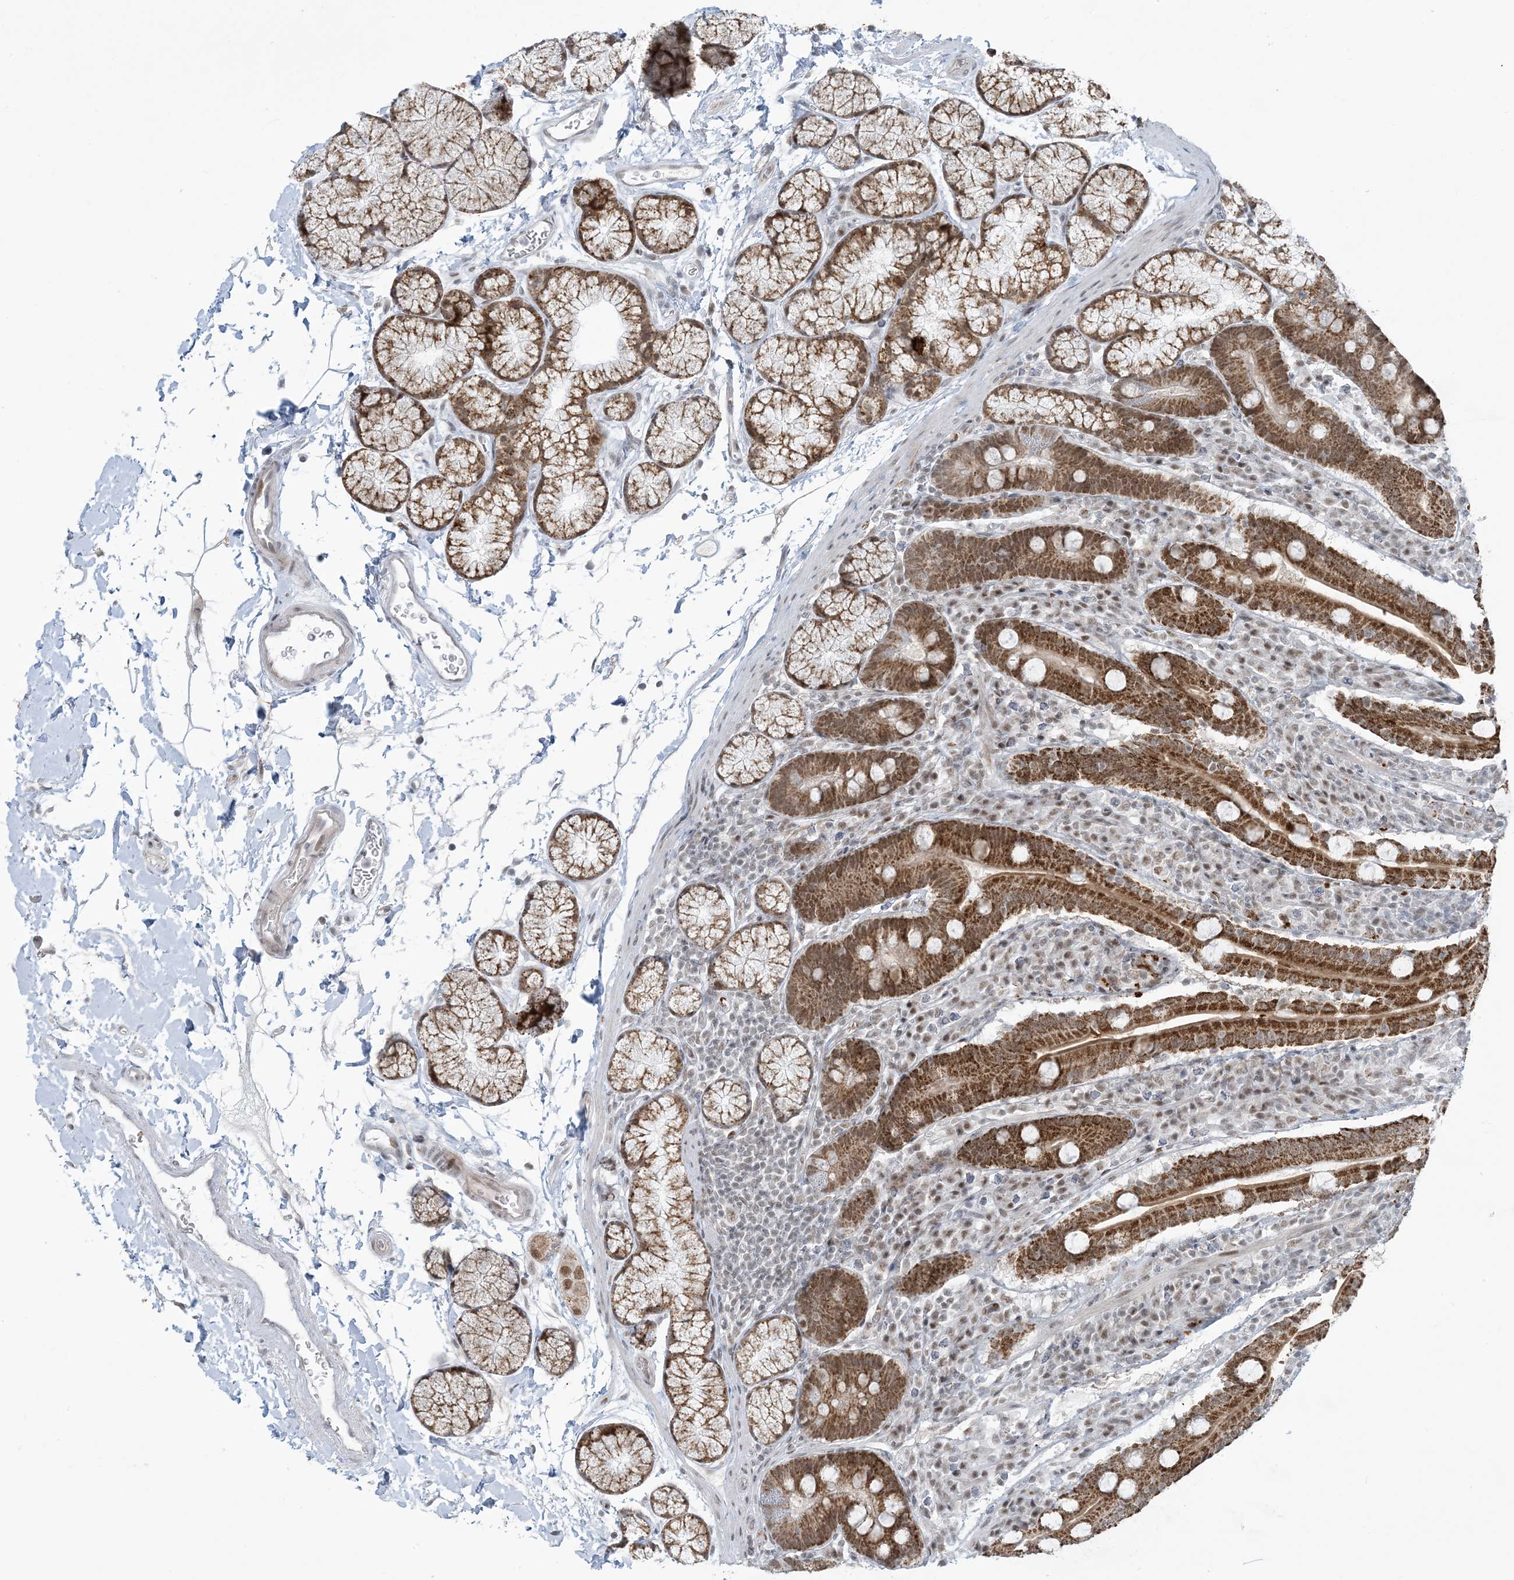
{"staining": {"intensity": "strong", "quantity": ">75%", "location": "cytoplasmic/membranous,nuclear"}, "tissue": "duodenum", "cell_type": "Glandular cells", "image_type": "normal", "snomed": [{"axis": "morphology", "description": "Normal tissue, NOS"}, {"axis": "topography", "description": "Duodenum"}], "caption": "DAB immunohistochemical staining of unremarkable human duodenum exhibits strong cytoplasmic/membranous,nuclear protein expression in approximately >75% of glandular cells.", "gene": "ECT2L", "patient": {"sex": "male", "age": 35}}